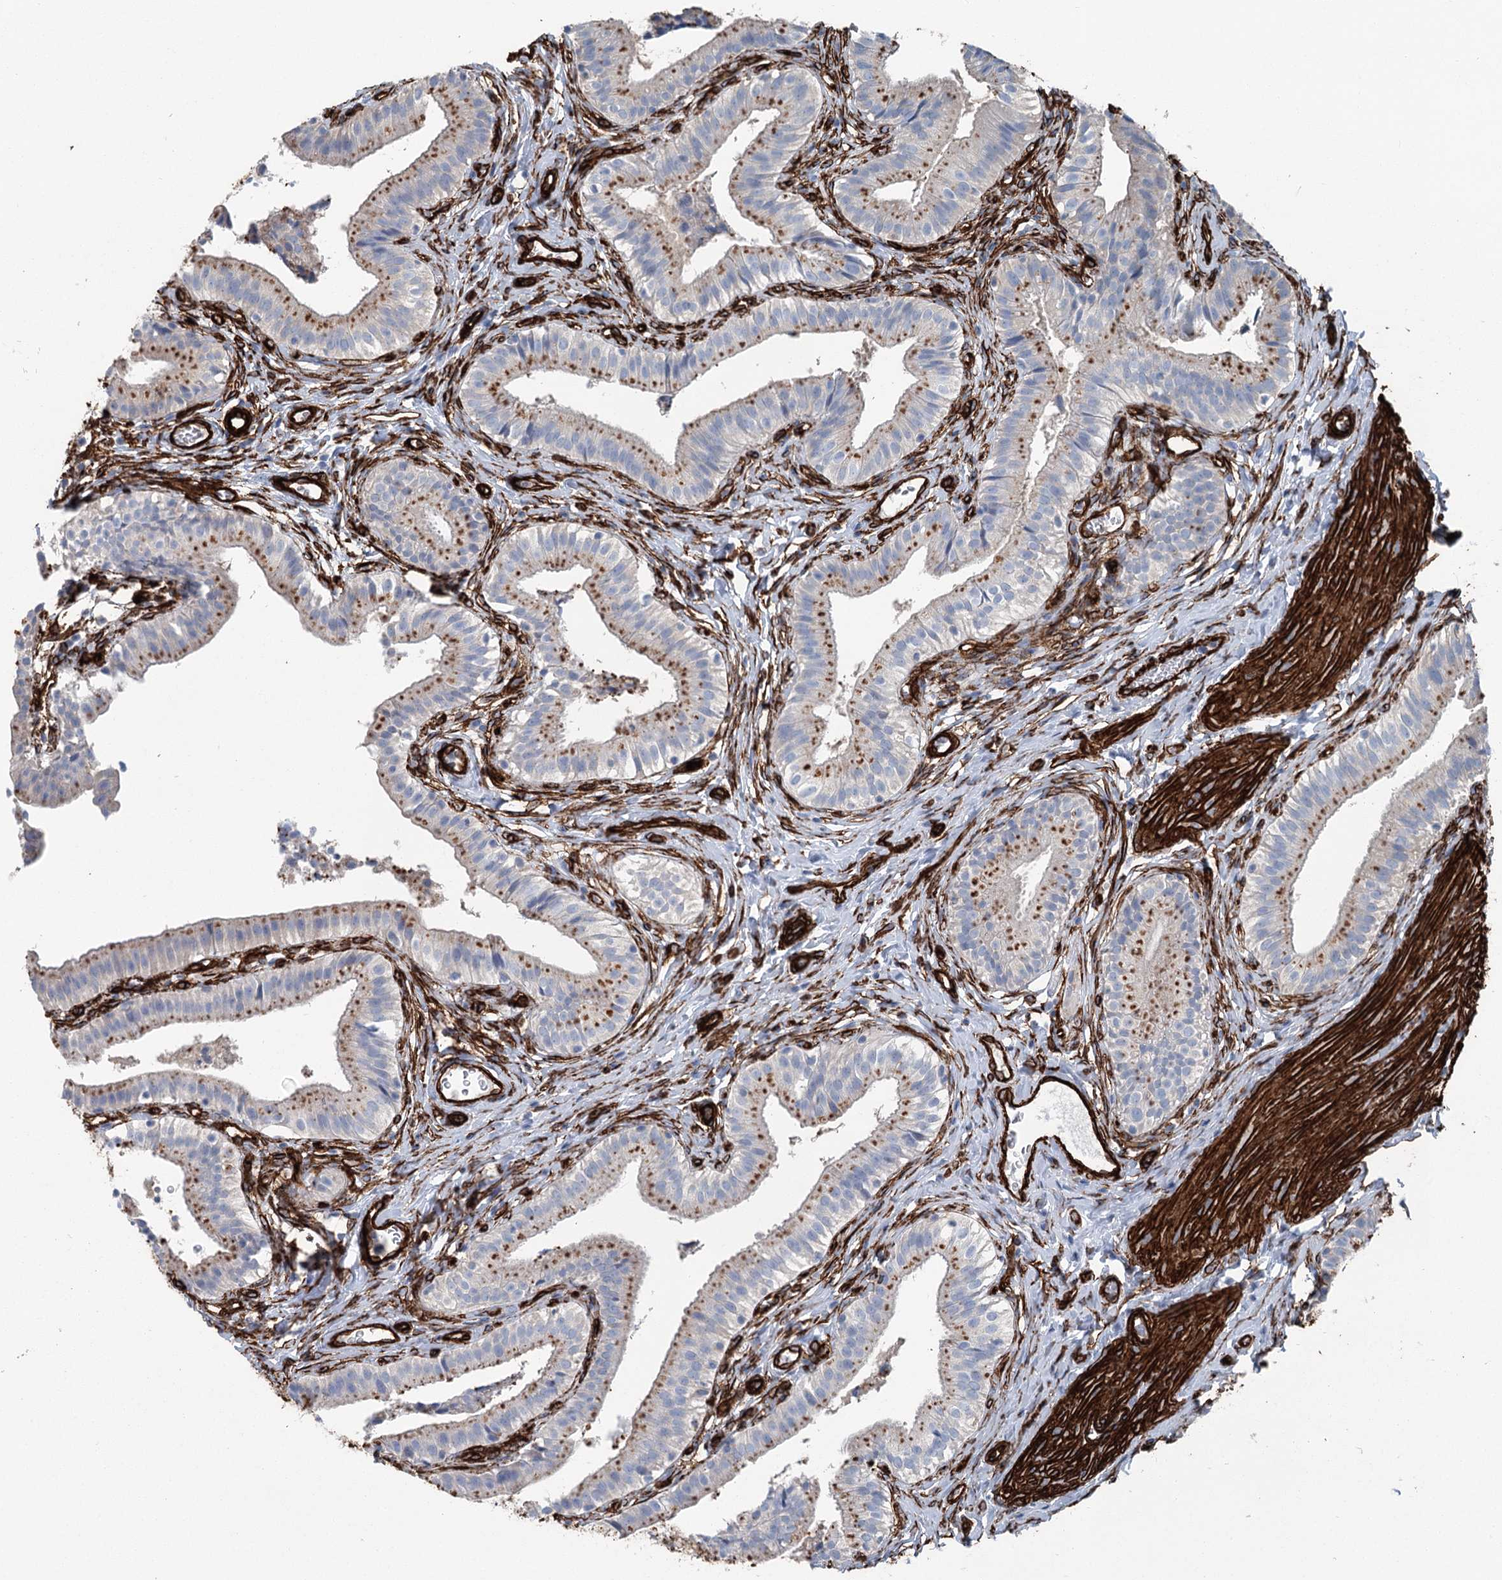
{"staining": {"intensity": "moderate", "quantity": "25%-75%", "location": "cytoplasmic/membranous"}, "tissue": "gallbladder", "cell_type": "Glandular cells", "image_type": "normal", "snomed": [{"axis": "morphology", "description": "Normal tissue, NOS"}, {"axis": "topography", "description": "Gallbladder"}], "caption": "Protein analysis of unremarkable gallbladder exhibits moderate cytoplasmic/membranous staining in about 25%-75% of glandular cells.", "gene": "IQSEC1", "patient": {"sex": "female", "age": 47}}